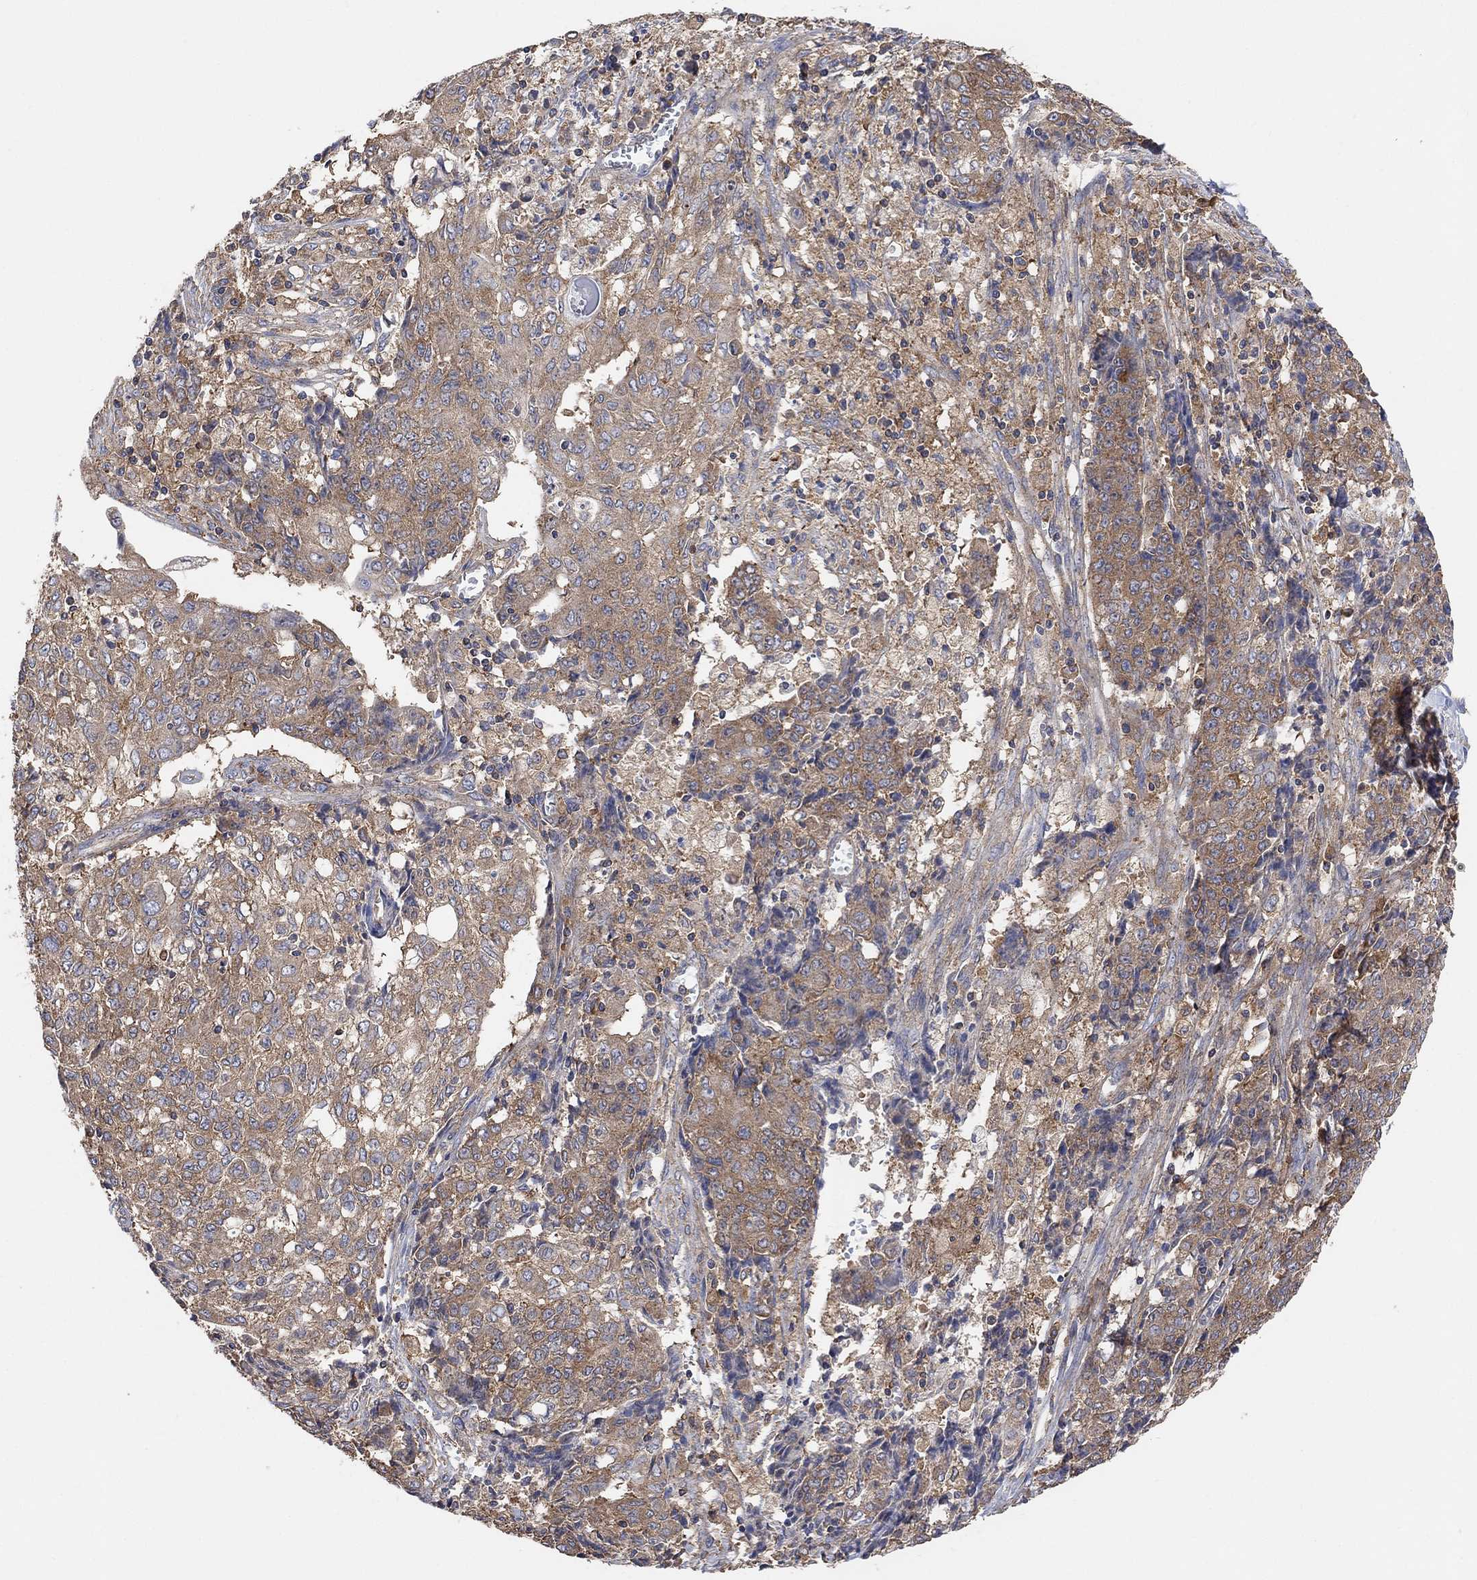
{"staining": {"intensity": "moderate", "quantity": "25%-75%", "location": "cytoplasmic/membranous"}, "tissue": "ovarian cancer", "cell_type": "Tumor cells", "image_type": "cancer", "snomed": [{"axis": "morphology", "description": "Carcinoma, endometroid"}, {"axis": "topography", "description": "Ovary"}], "caption": "Ovarian cancer stained for a protein (brown) shows moderate cytoplasmic/membranous positive staining in approximately 25%-75% of tumor cells.", "gene": "BLOC1S3", "patient": {"sex": "female", "age": 42}}